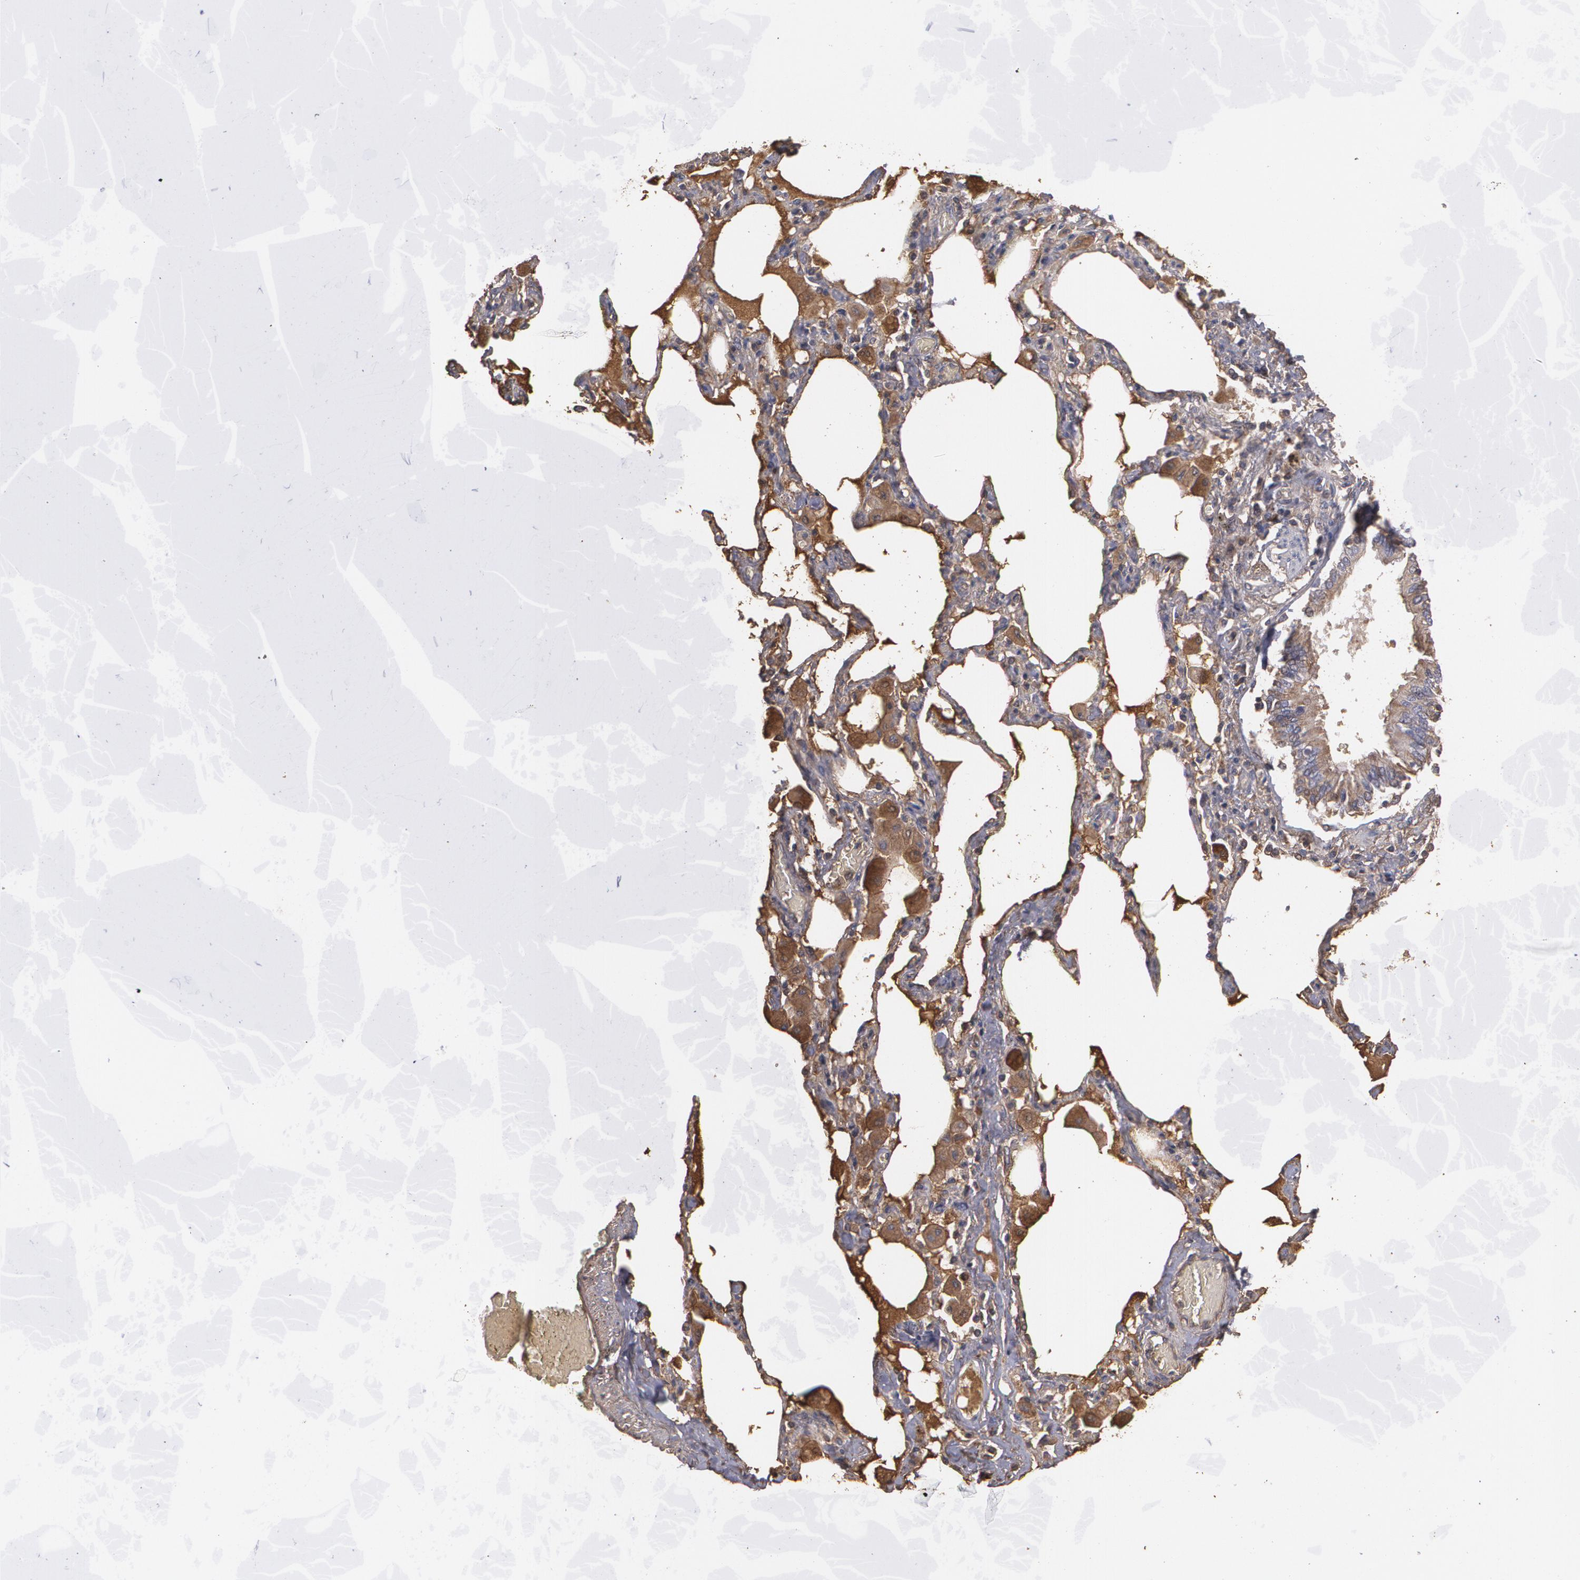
{"staining": {"intensity": "moderate", "quantity": ">75%", "location": "cytoplasmic/membranous"}, "tissue": "bronchus", "cell_type": "Respiratory epithelial cells", "image_type": "normal", "snomed": [{"axis": "morphology", "description": "Normal tissue, NOS"}, {"axis": "morphology", "description": "Squamous cell carcinoma, NOS"}, {"axis": "topography", "description": "Bronchus"}, {"axis": "topography", "description": "Lung"}], "caption": "Immunohistochemistry (IHC) of unremarkable human bronchus exhibits medium levels of moderate cytoplasmic/membranous staining in about >75% of respiratory epithelial cells.", "gene": "PON1", "patient": {"sex": "female", "age": 47}}